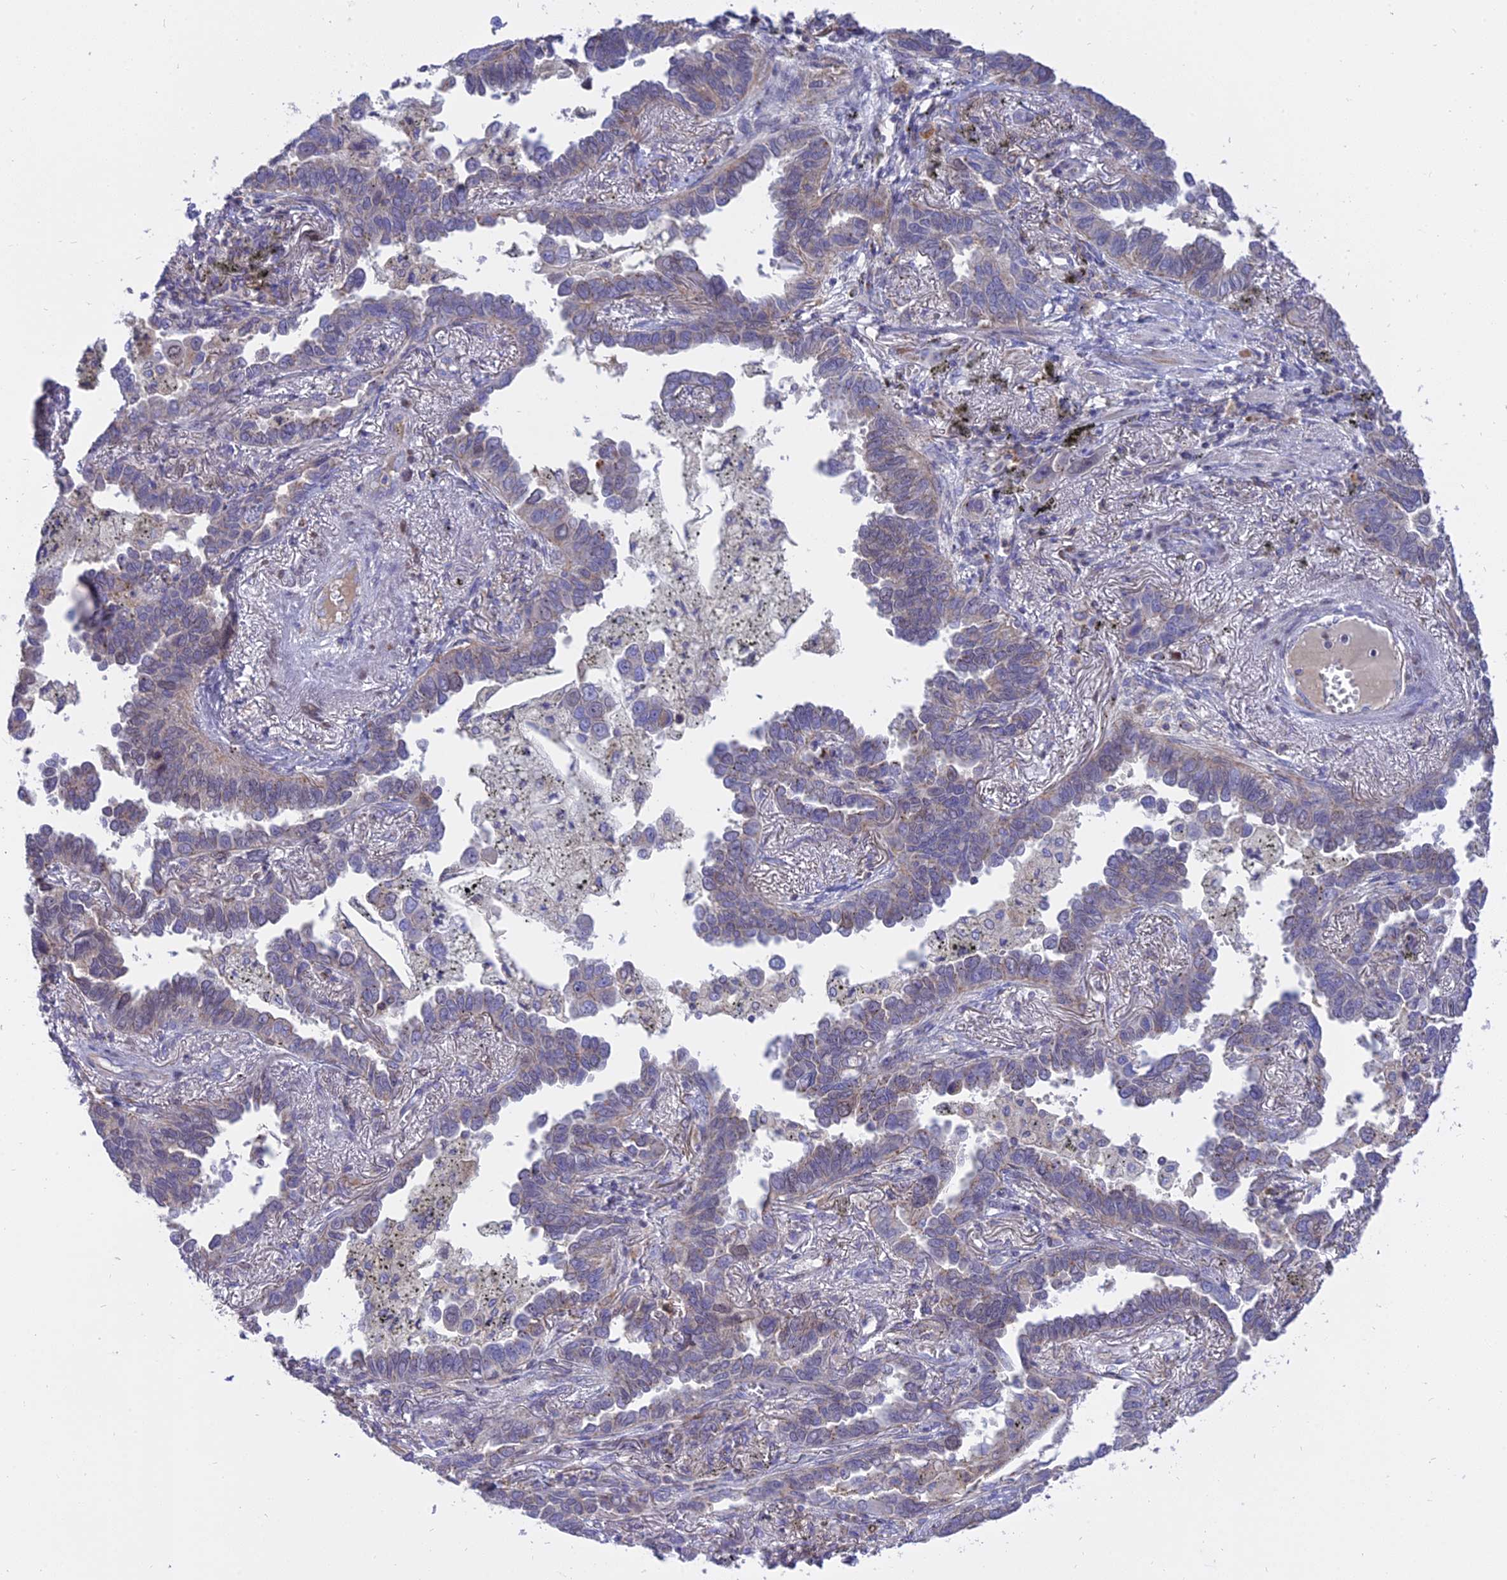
{"staining": {"intensity": "weak", "quantity": "<25%", "location": "cytoplasmic/membranous"}, "tissue": "lung cancer", "cell_type": "Tumor cells", "image_type": "cancer", "snomed": [{"axis": "morphology", "description": "Adenocarcinoma, NOS"}, {"axis": "topography", "description": "Lung"}], "caption": "DAB immunohistochemical staining of human lung cancer (adenocarcinoma) exhibits no significant staining in tumor cells. (Immunohistochemistry, brightfield microscopy, high magnification).", "gene": "CENPV", "patient": {"sex": "male", "age": 67}}